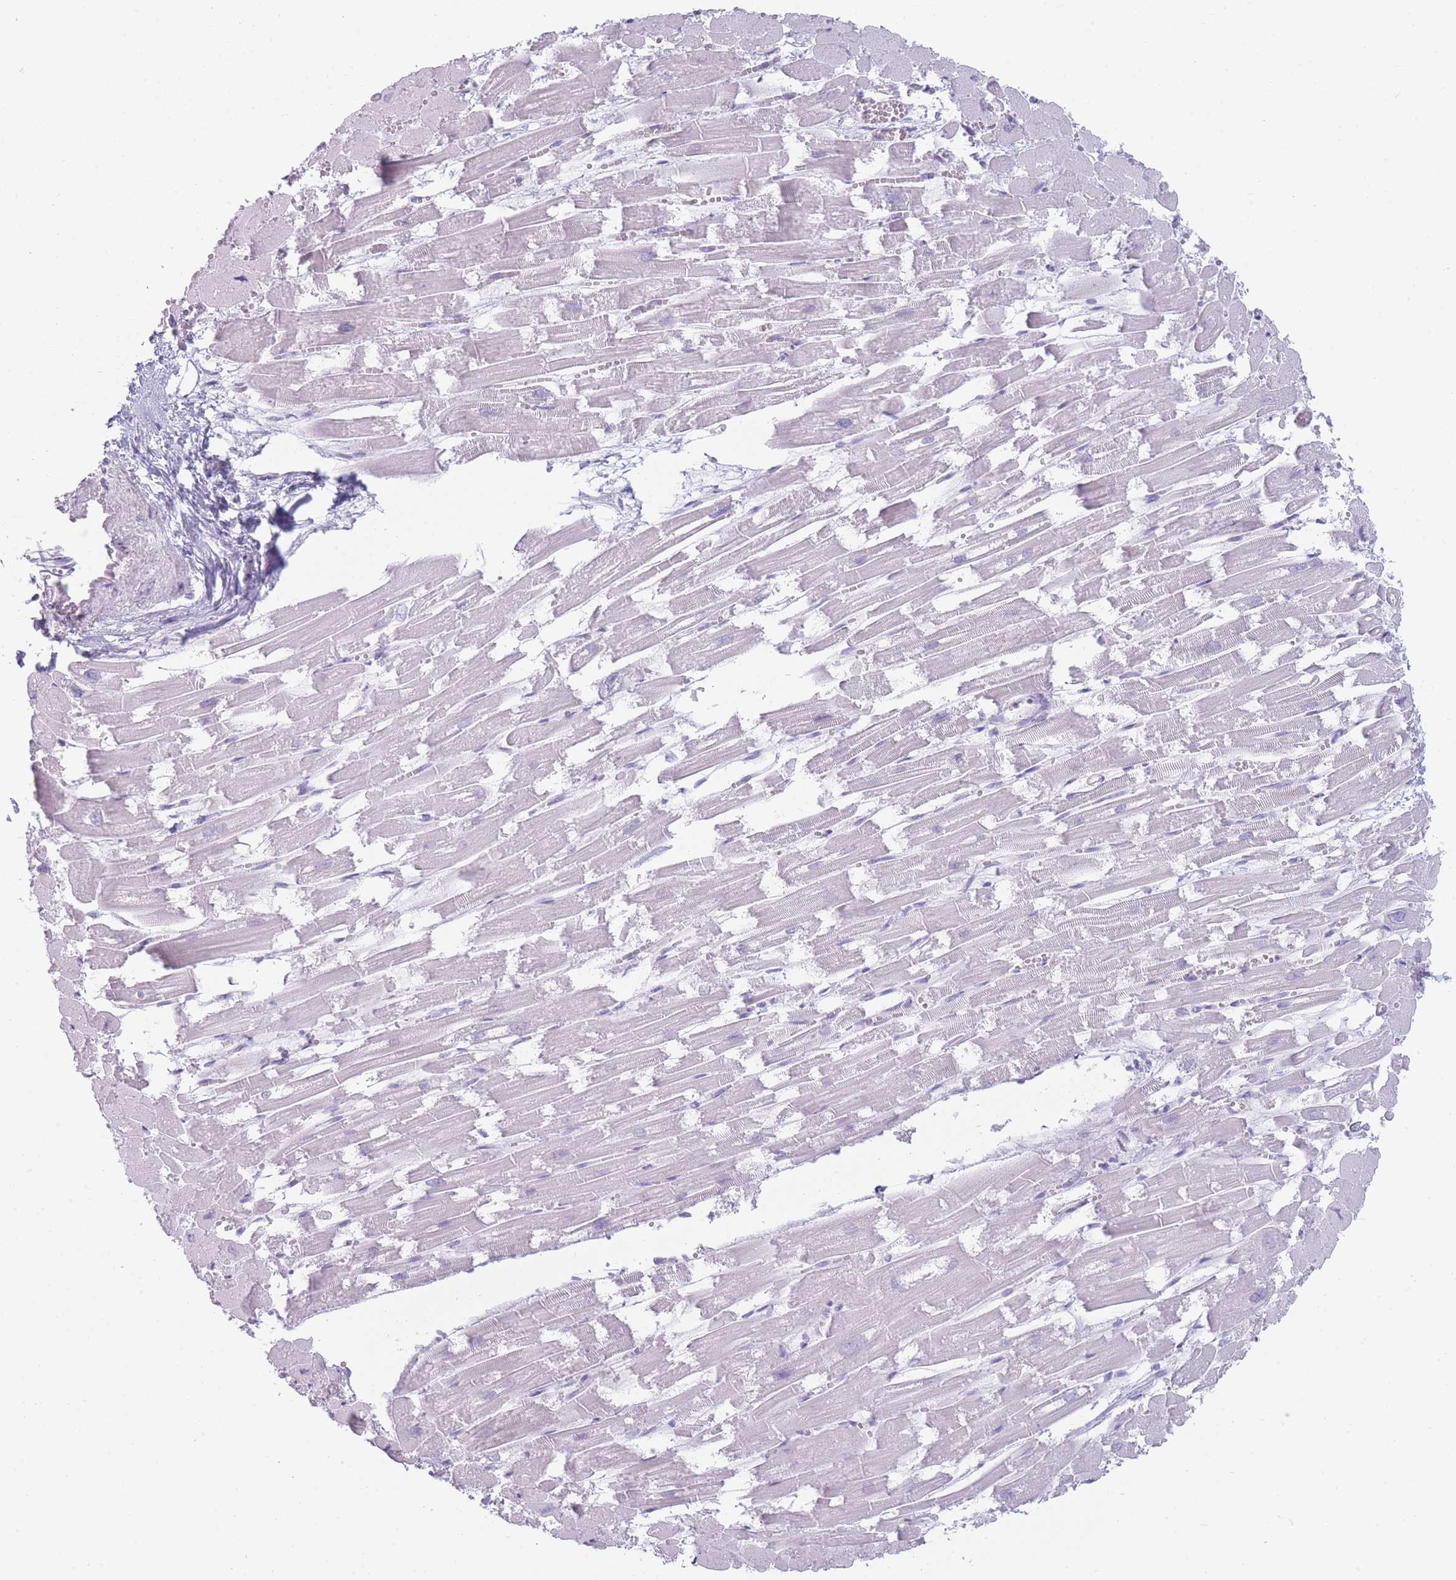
{"staining": {"intensity": "negative", "quantity": "none", "location": "none"}, "tissue": "heart muscle", "cell_type": "Cardiomyocytes", "image_type": "normal", "snomed": [{"axis": "morphology", "description": "Normal tissue, NOS"}, {"axis": "topography", "description": "Heart"}], "caption": "Immunohistochemistry (IHC) histopathology image of benign human heart muscle stained for a protein (brown), which reveals no staining in cardiomyocytes. (DAB immunohistochemistry with hematoxylin counter stain).", "gene": "GPR12", "patient": {"sex": "male", "age": 54}}